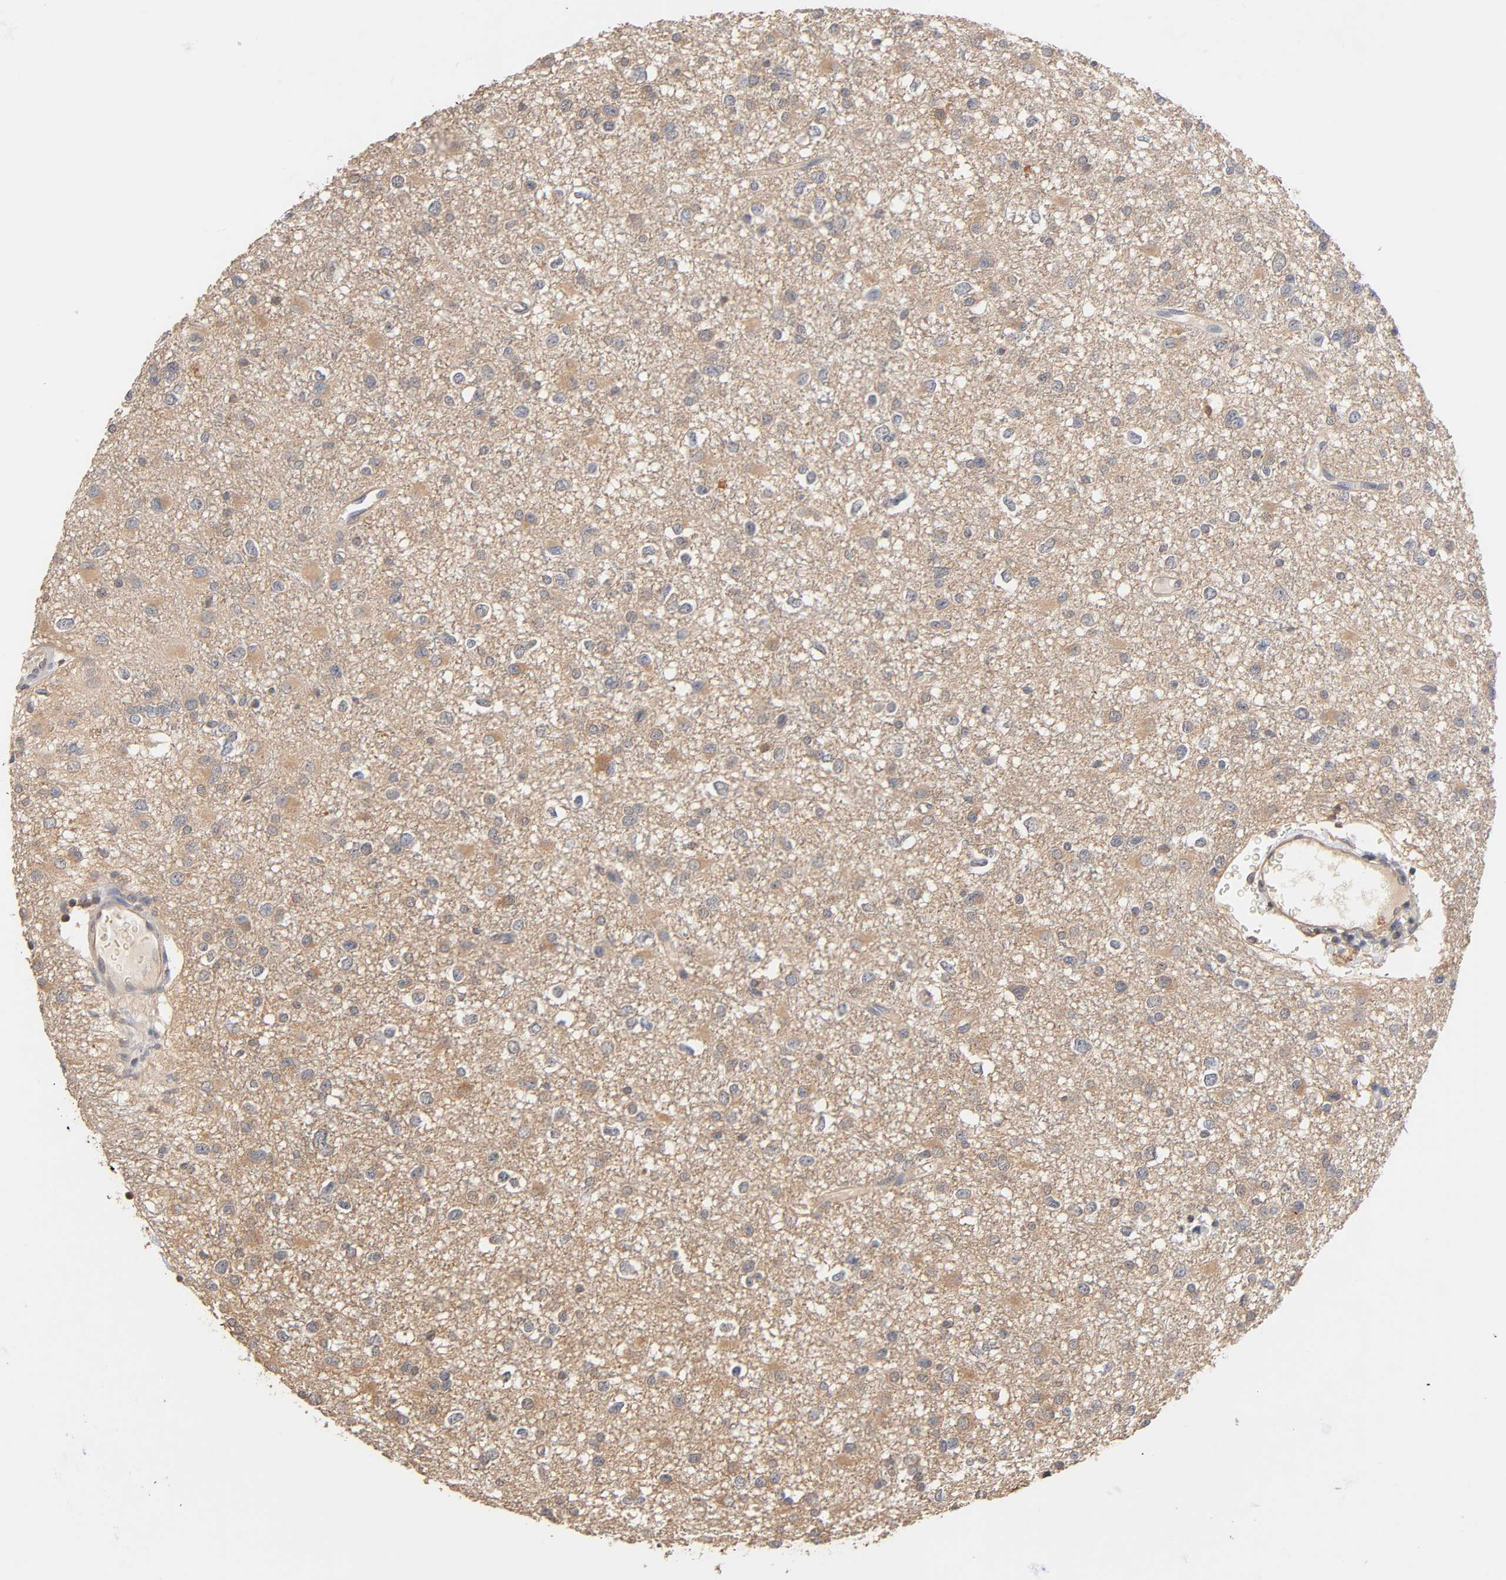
{"staining": {"intensity": "weak", "quantity": "<25%", "location": "cytoplasmic/membranous"}, "tissue": "glioma", "cell_type": "Tumor cells", "image_type": "cancer", "snomed": [{"axis": "morphology", "description": "Glioma, malignant, Low grade"}, {"axis": "topography", "description": "Brain"}], "caption": "An IHC histopathology image of glioma is shown. There is no staining in tumor cells of glioma.", "gene": "ALDOA", "patient": {"sex": "male", "age": 42}}